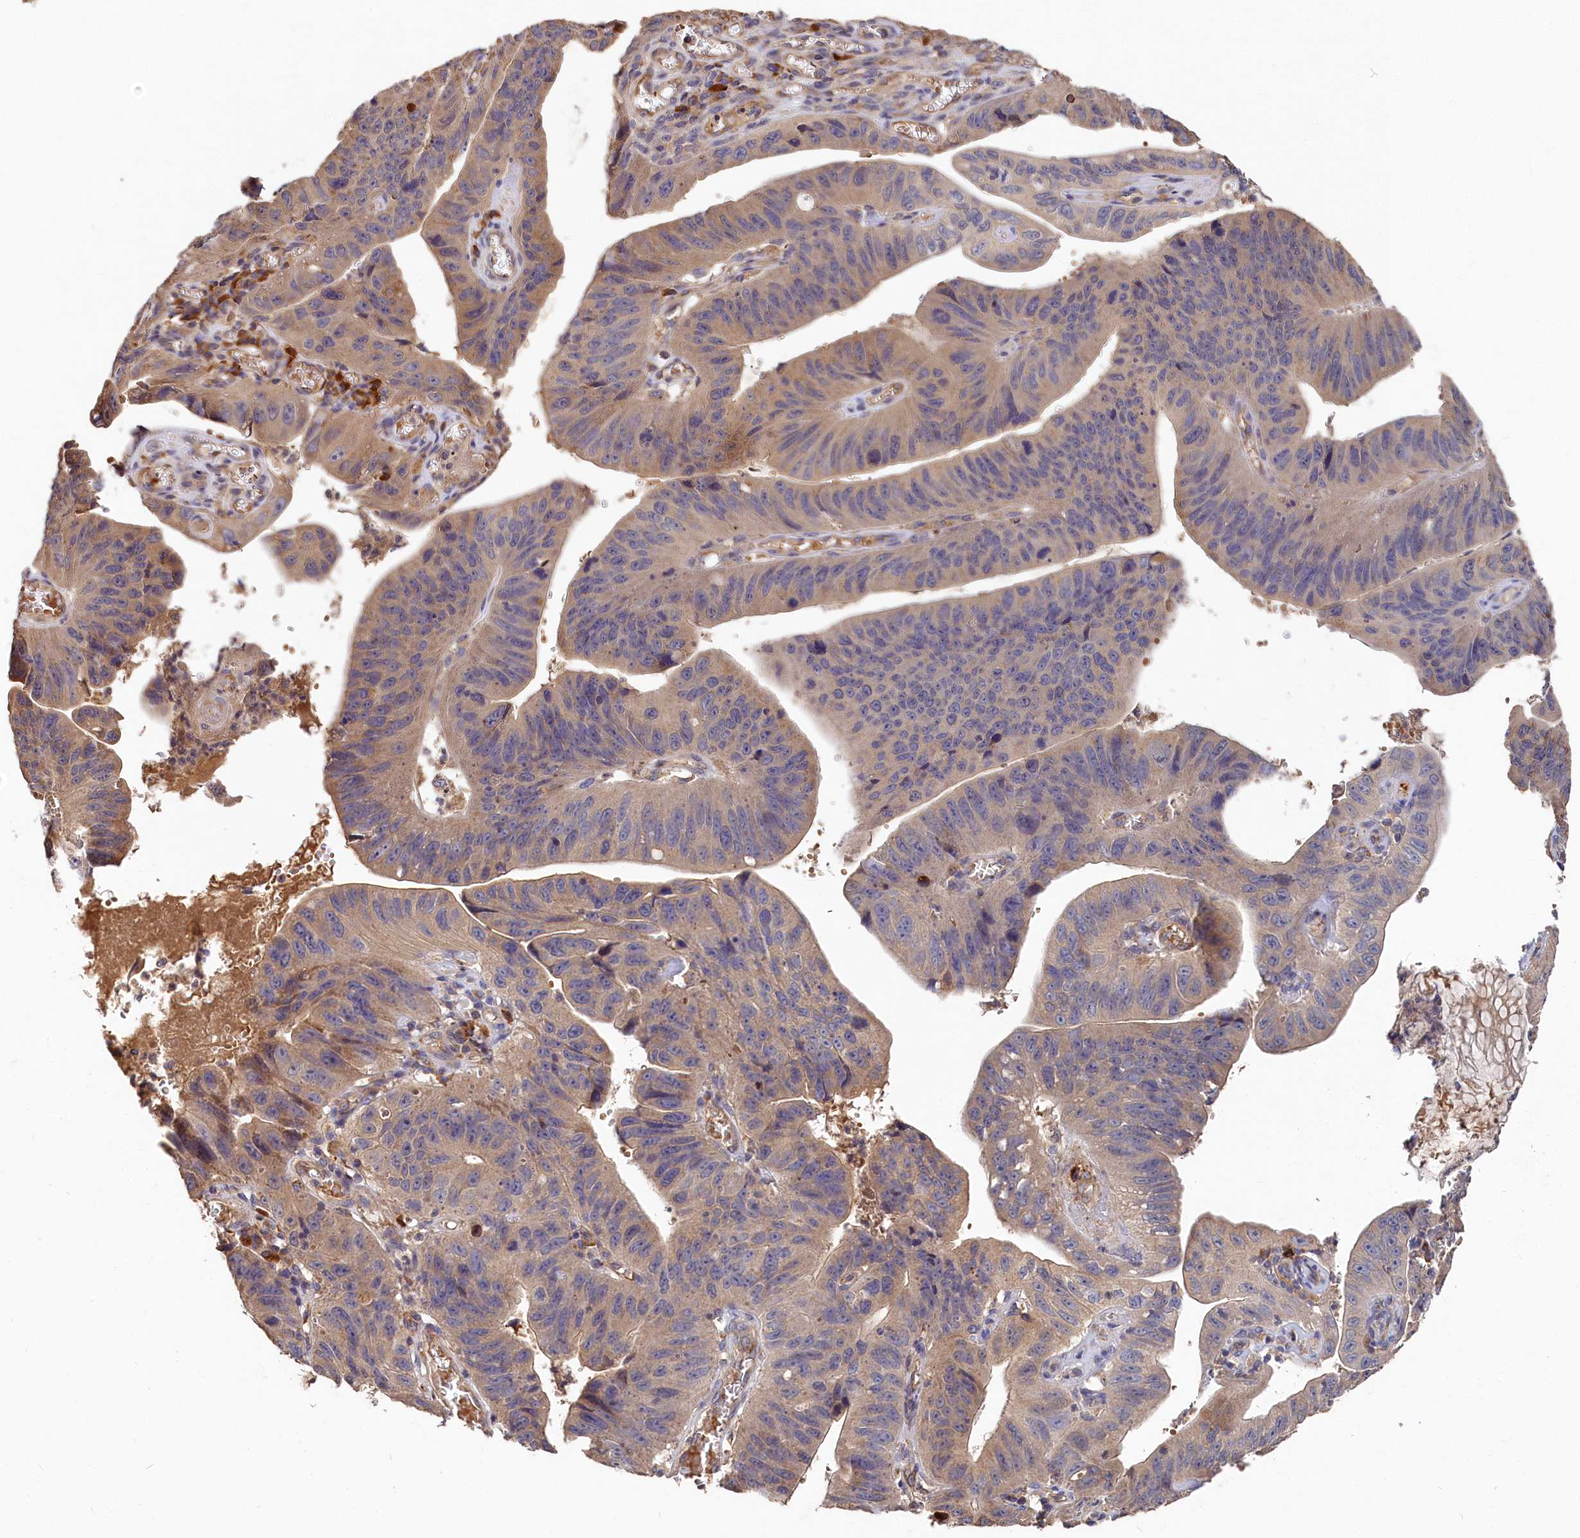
{"staining": {"intensity": "weak", "quantity": "25%-75%", "location": "cytoplasmic/membranous"}, "tissue": "stomach cancer", "cell_type": "Tumor cells", "image_type": "cancer", "snomed": [{"axis": "morphology", "description": "Adenocarcinoma, NOS"}, {"axis": "topography", "description": "Stomach"}], "caption": "Immunohistochemistry (DAB (3,3'-diaminobenzidine)) staining of stomach cancer (adenocarcinoma) reveals weak cytoplasmic/membranous protein expression in approximately 25%-75% of tumor cells.", "gene": "DHRS11", "patient": {"sex": "male", "age": 59}}